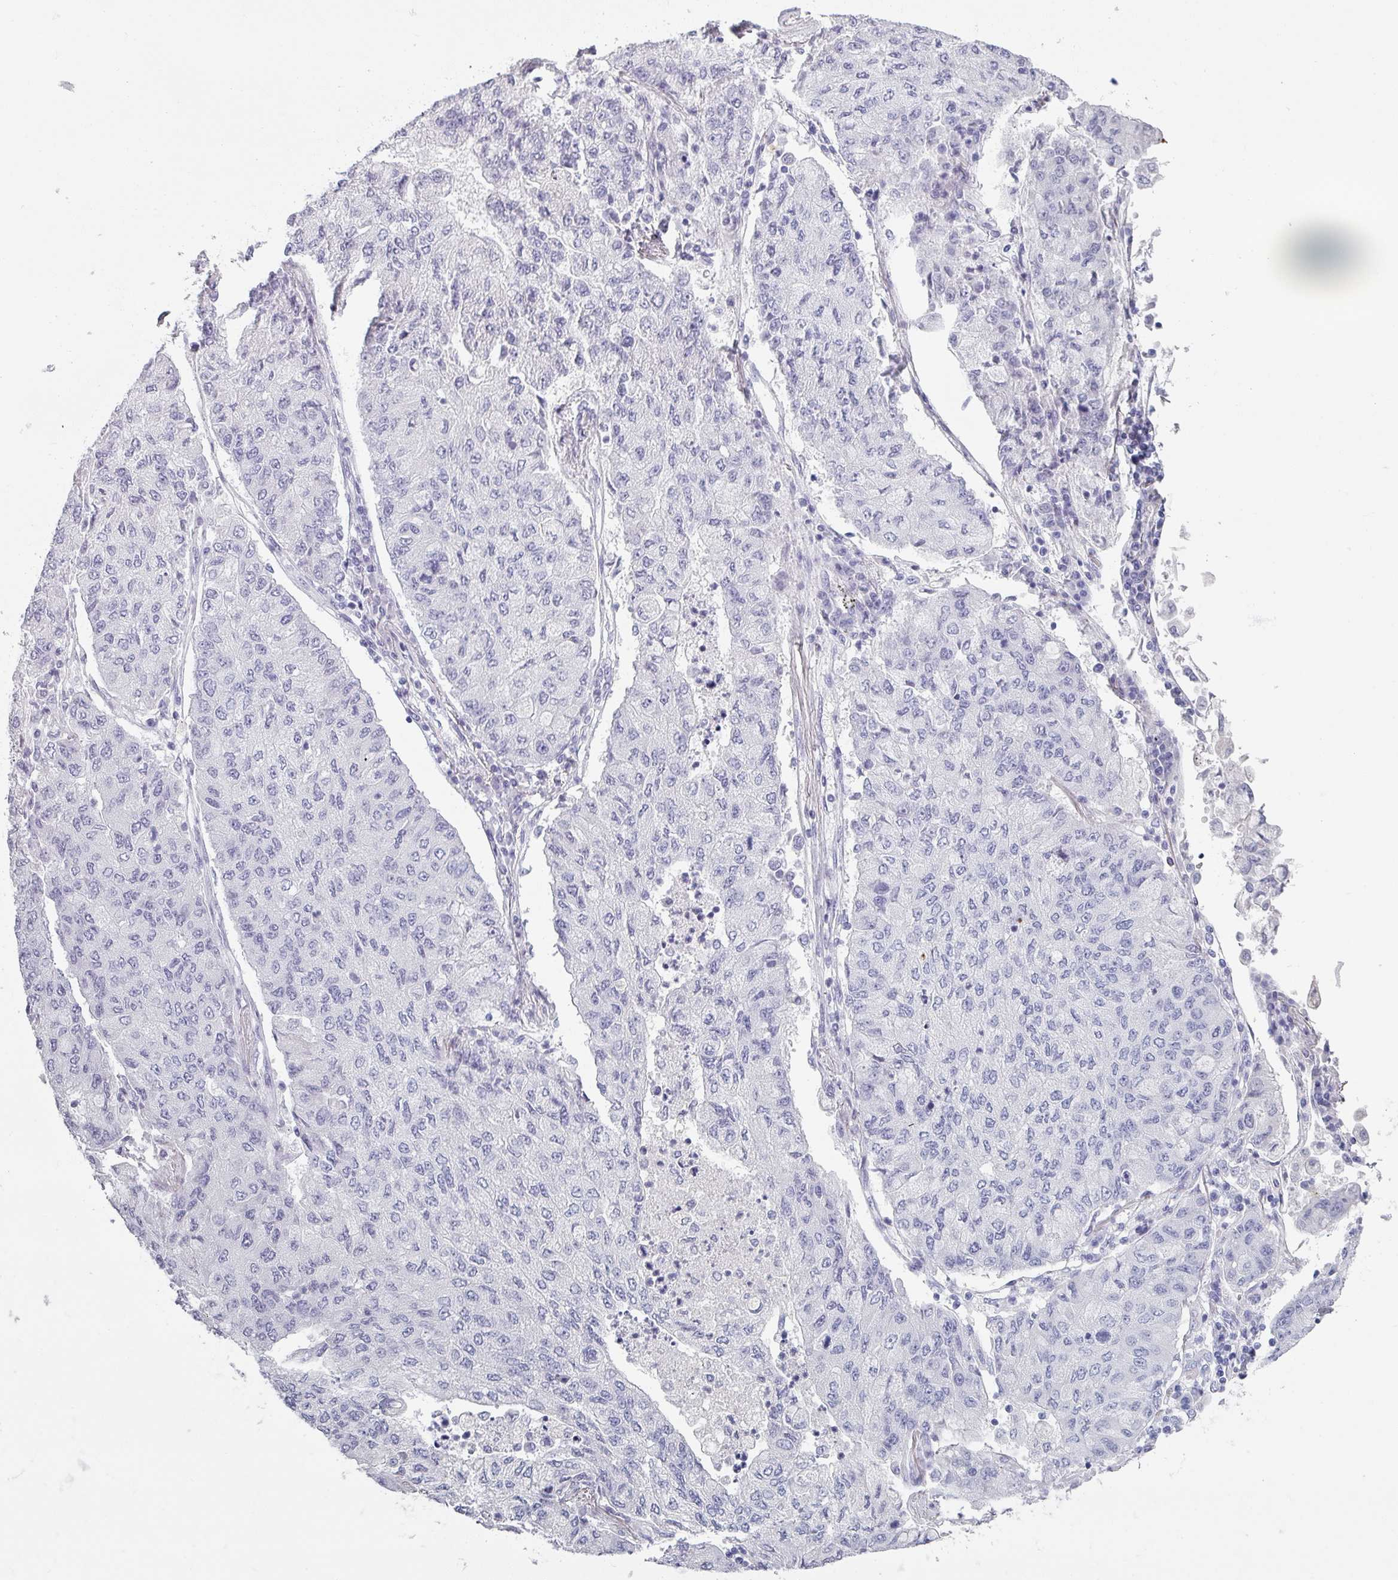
{"staining": {"intensity": "negative", "quantity": "none", "location": "none"}, "tissue": "lung cancer", "cell_type": "Tumor cells", "image_type": "cancer", "snomed": [{"axis": "morphology", "description": "Squamous cell carcinoma, NOS"}, {"axis": "topography", "description": "Lung"}], "caption": "IHC of human squamous cell carcinoma (lung) reveals no positivity in tumor cells. The staining is performed using DAB (3,3'-diaminobenzidine) brown chromogen with nuclei counter-stained in using hematoxylin.", "gene": "SLC35G2", "patient": {"sex": "male", "age": 74}}